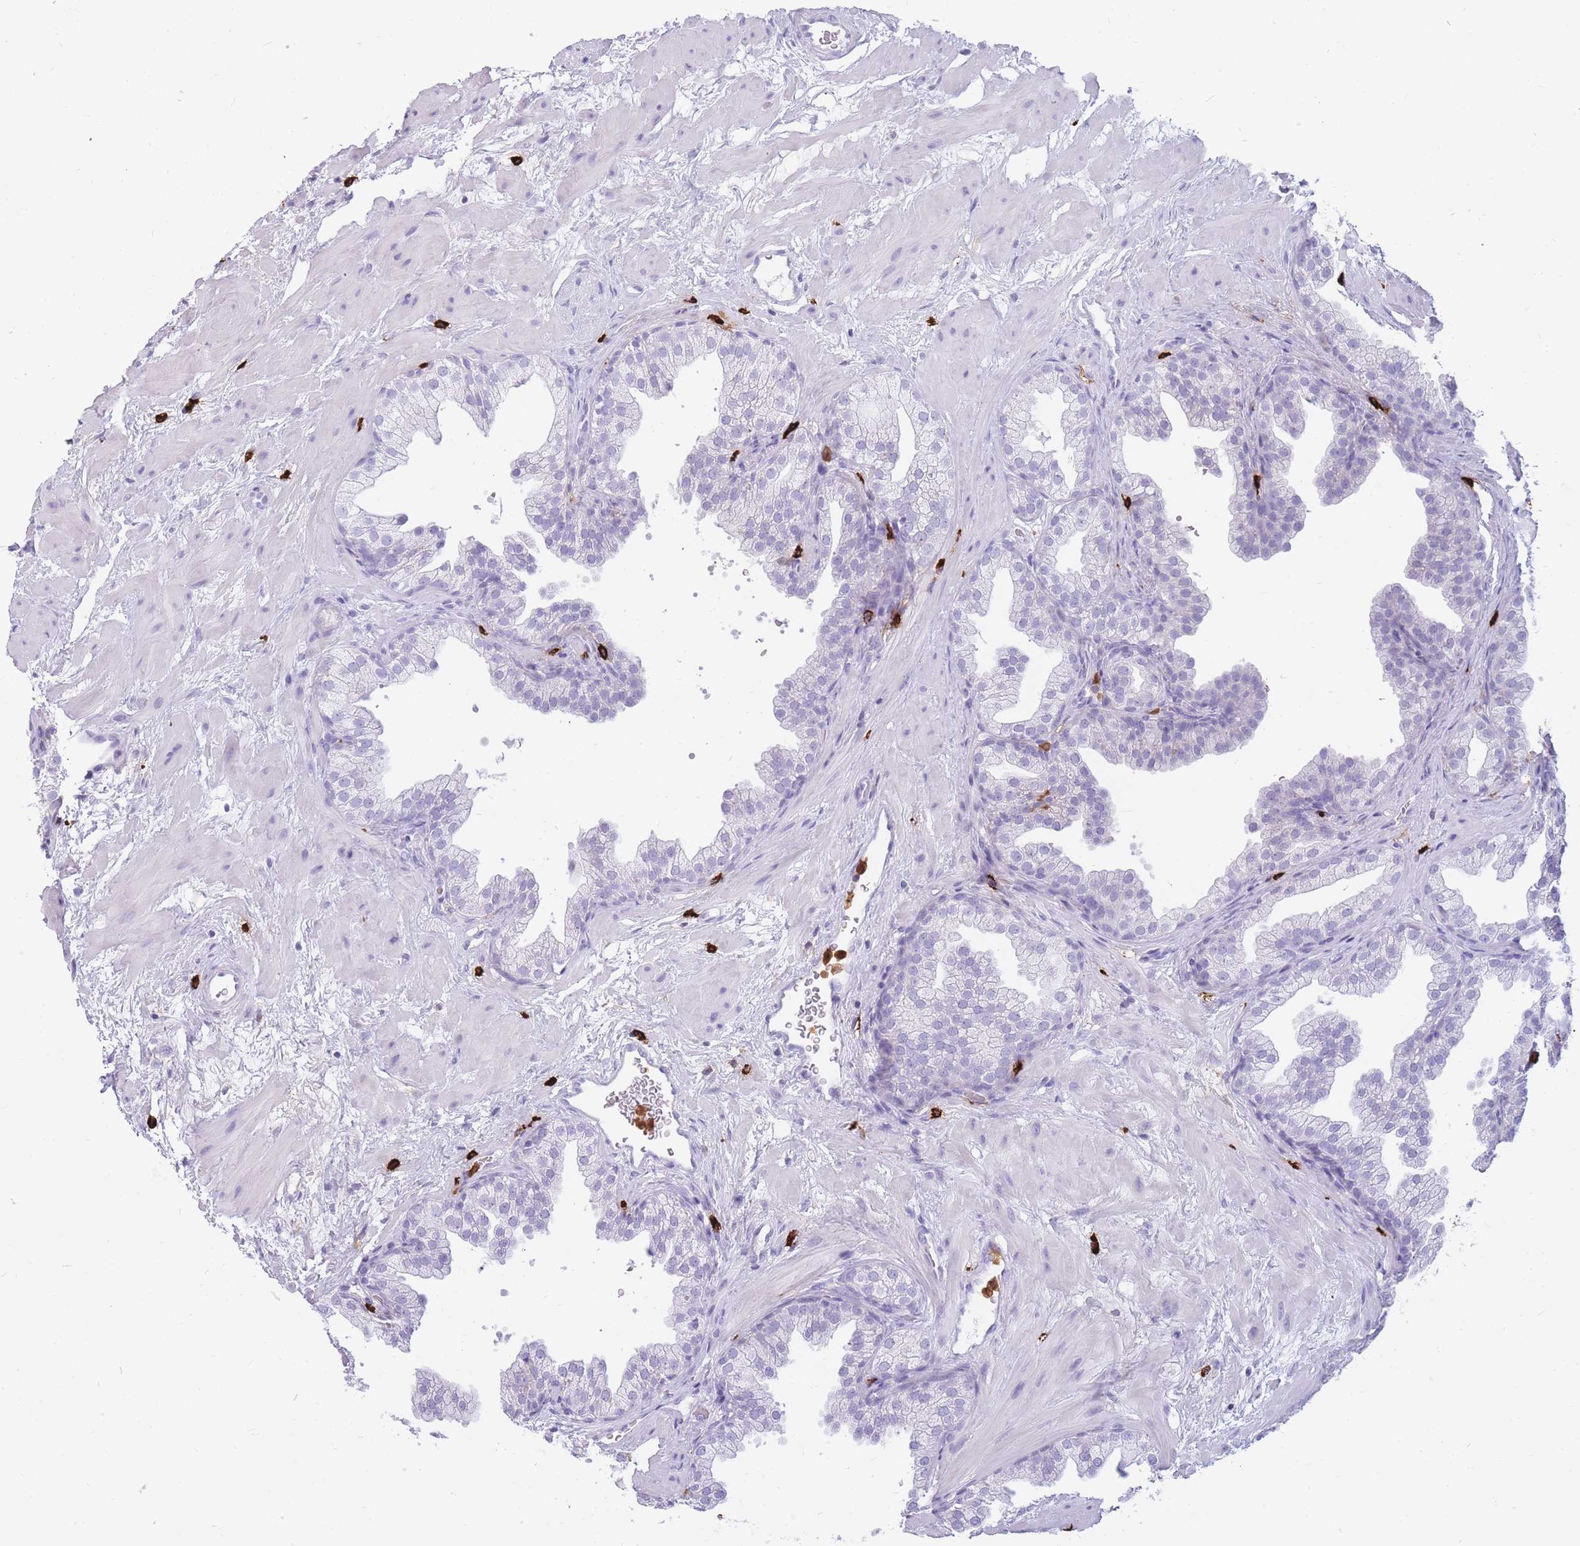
{"staining": {"intensity": "negative", "quantity": "none", "location": "none"}, "tissue": "prostate", "cell_type": "Glandular cells", "image_type": "normal", "snomed": [{"axis": "morphology", "description": "Normal tissue, NOS"}, {"axis": "topography", "description": "Prostate"}], "caption": "High power microscopy micrograph of an immunohistochemistry histopathology image of benign prostate, revealing no significant positivity in glandular cells.", "gene": "TPSAB1", "patient": {"sex": "male", "age": 37}}